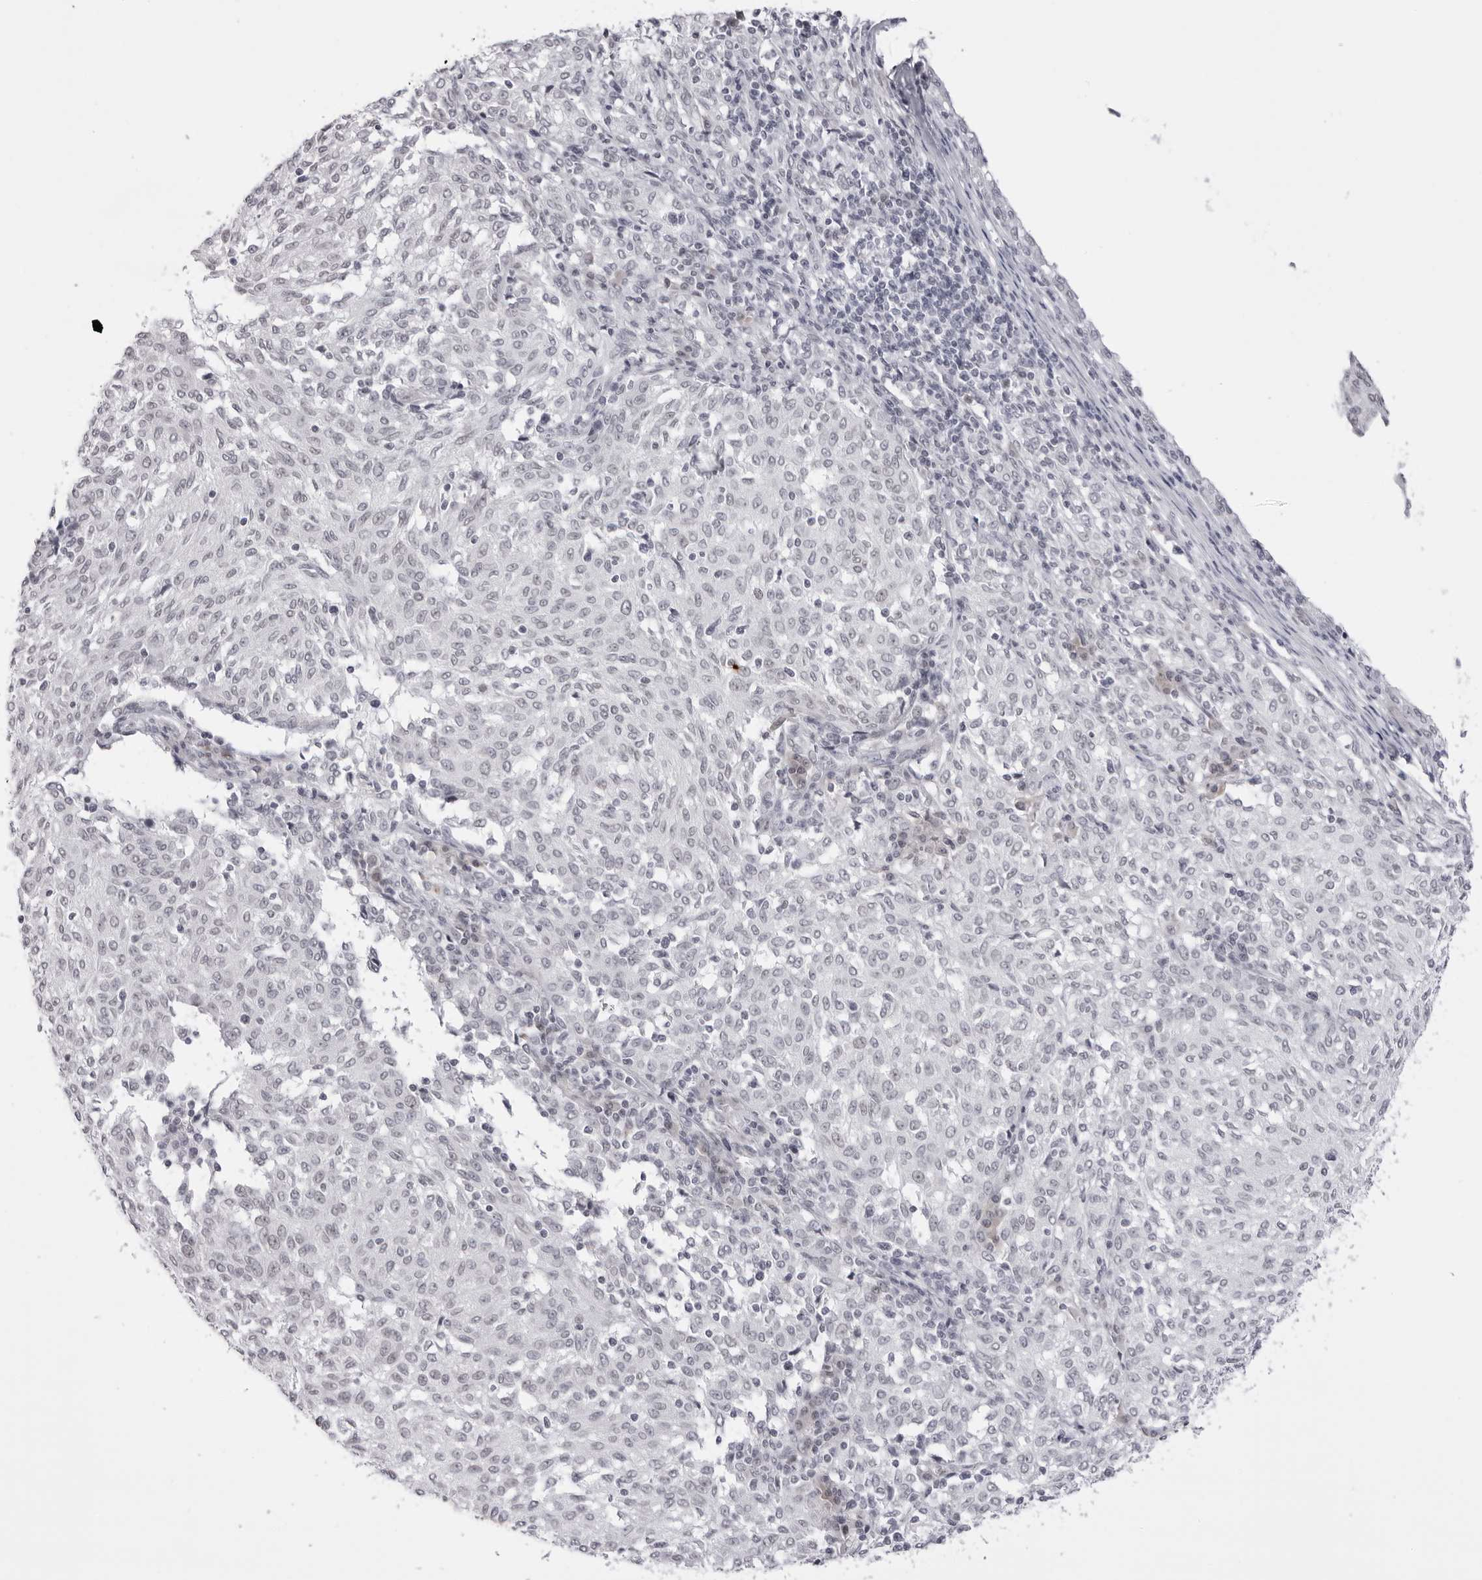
{"staining": {"intensity": "negative", "quantity": "none", "location": "none"}, "tissue": "melanoma", "cell_type": "Tumor cells", "image_type": "cancer", "snomed": [{"axis": "morphology", "description": "Malignant melanoma, NOS"}, {"axis": "topography", "description": "Skin"}], "caption": "Melanoma stained for a protein using immunohistochemistry (IHC) shows no staining tumor cells.", "gene": "MAFK", "patient": {"sex": "female", "age": 72}}